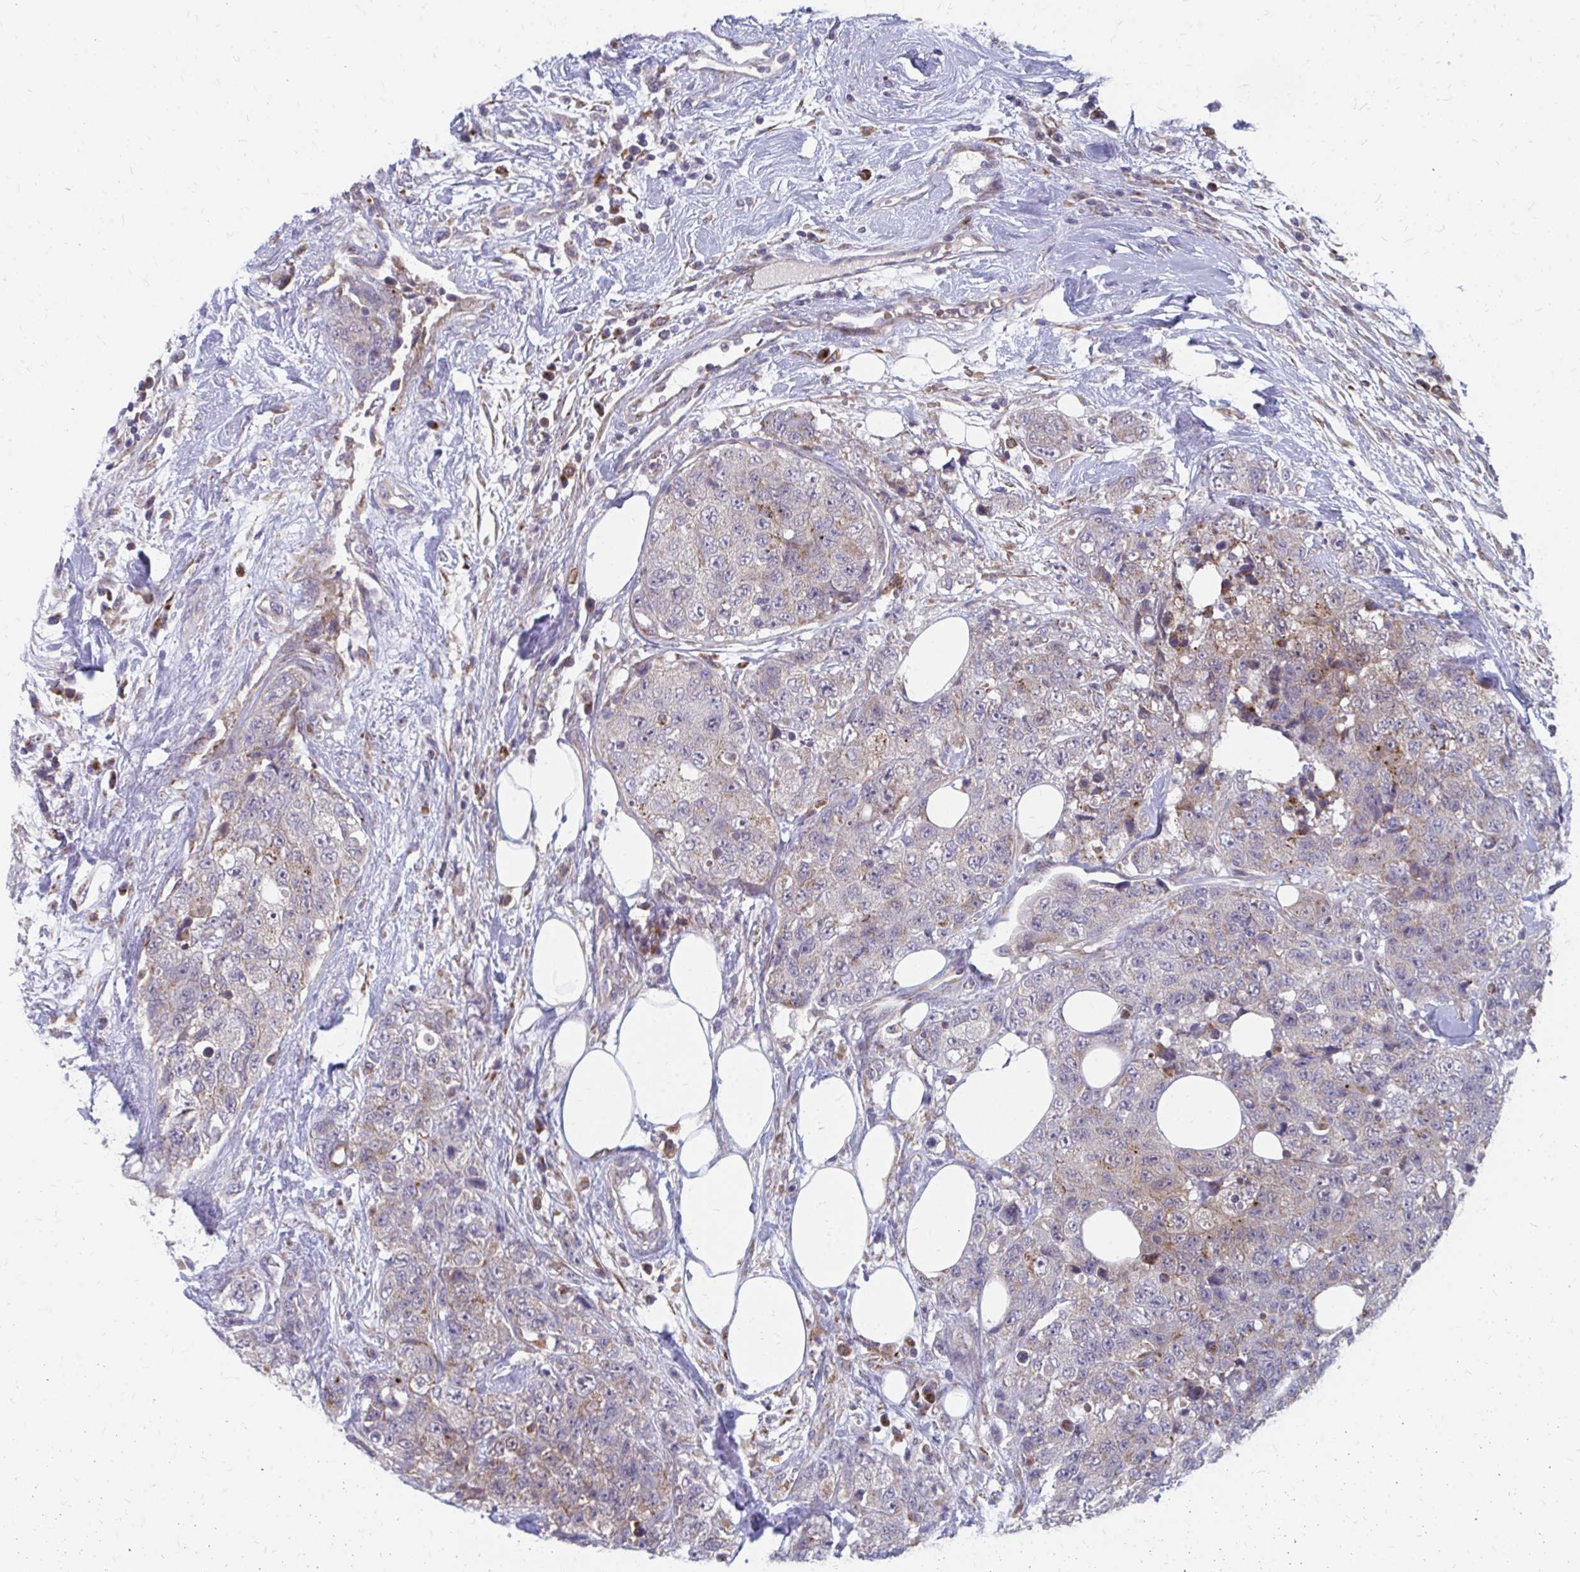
{"staining": {"intensity": "weak", "quantity": "25%-75%", "location": "cytoplasmic/membranous"}, "tissue": "urothelial cancer", "cell_type": "Tumor cells", "image_type": "cancer", "snomed": [{"axis": "morphology", "description": "Urothelial carcinoma, High grade"}, {"axis": "topography", "description": "Urinary bladder"}], "caption": "Immunohistochemical staining of urothelial carcinoma (high-grade) displays low levels of weak cytoplasmic/membranous positivity in approximately 25%-75% of tumor cells.", "gene": "PABIR3", "patient": {"sex": "female", "age": 78}}